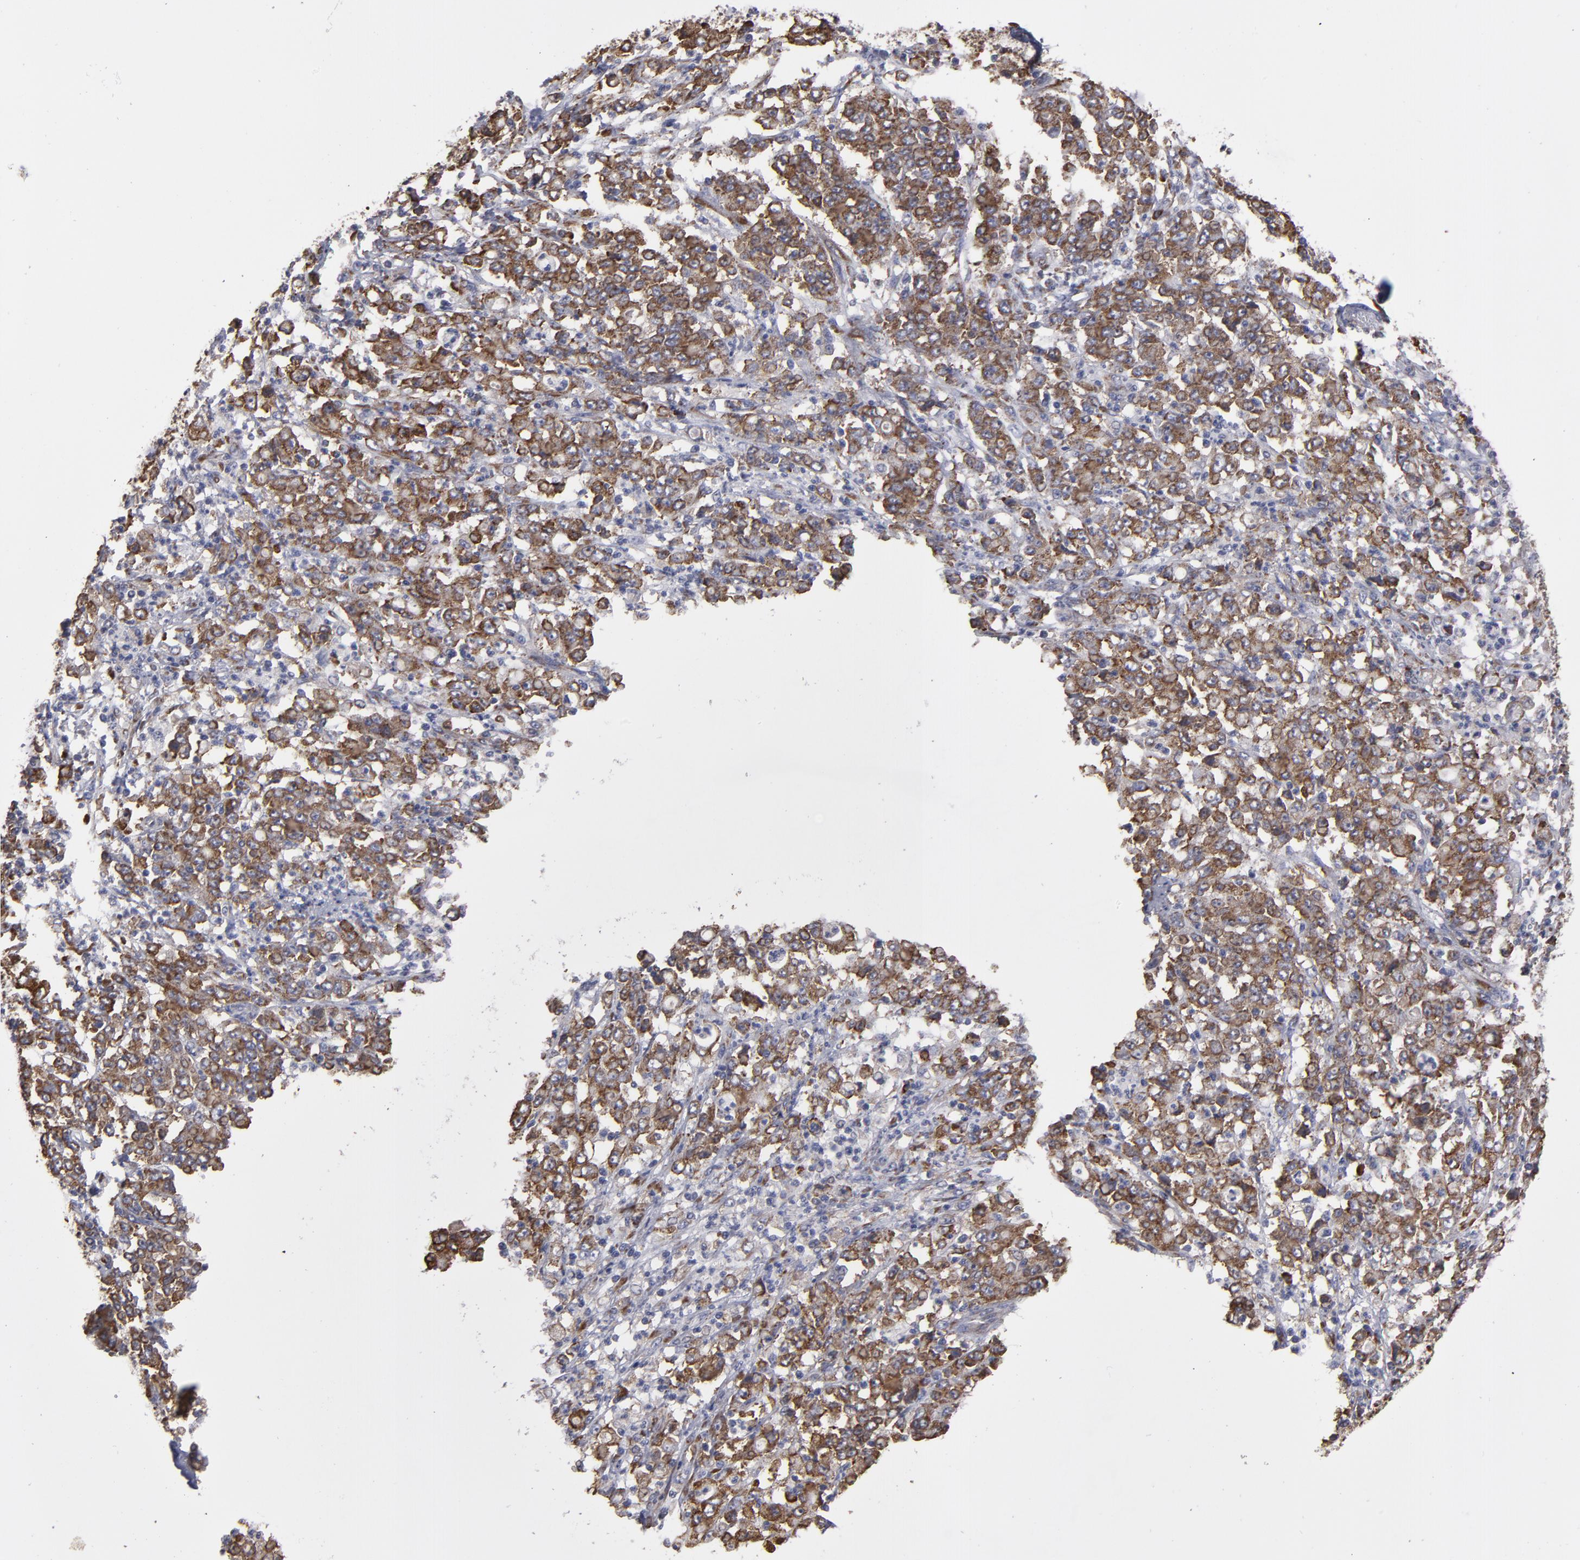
{"staining": {"intensity": "moderate", "quantity": ">75%", "location": "cytoplasmic/membranous"}, "tissue": "stomach cancer", "cell_type": "Tumor cells", "image_type": "cancer", "snomed": [{"axis": "morphology", "description": "Adenocarcinoma, NOS"}, {"axis": "topography", "description": "Stomach, lower"}], "caption": "Tumor cells show medium levels of moderate cytoplasmic/membranous positivity in approximately >75% of cells in adenocarcinoma (stomach).", "gene": "SND1", "patient": {"sex": "female", "age": 71}}